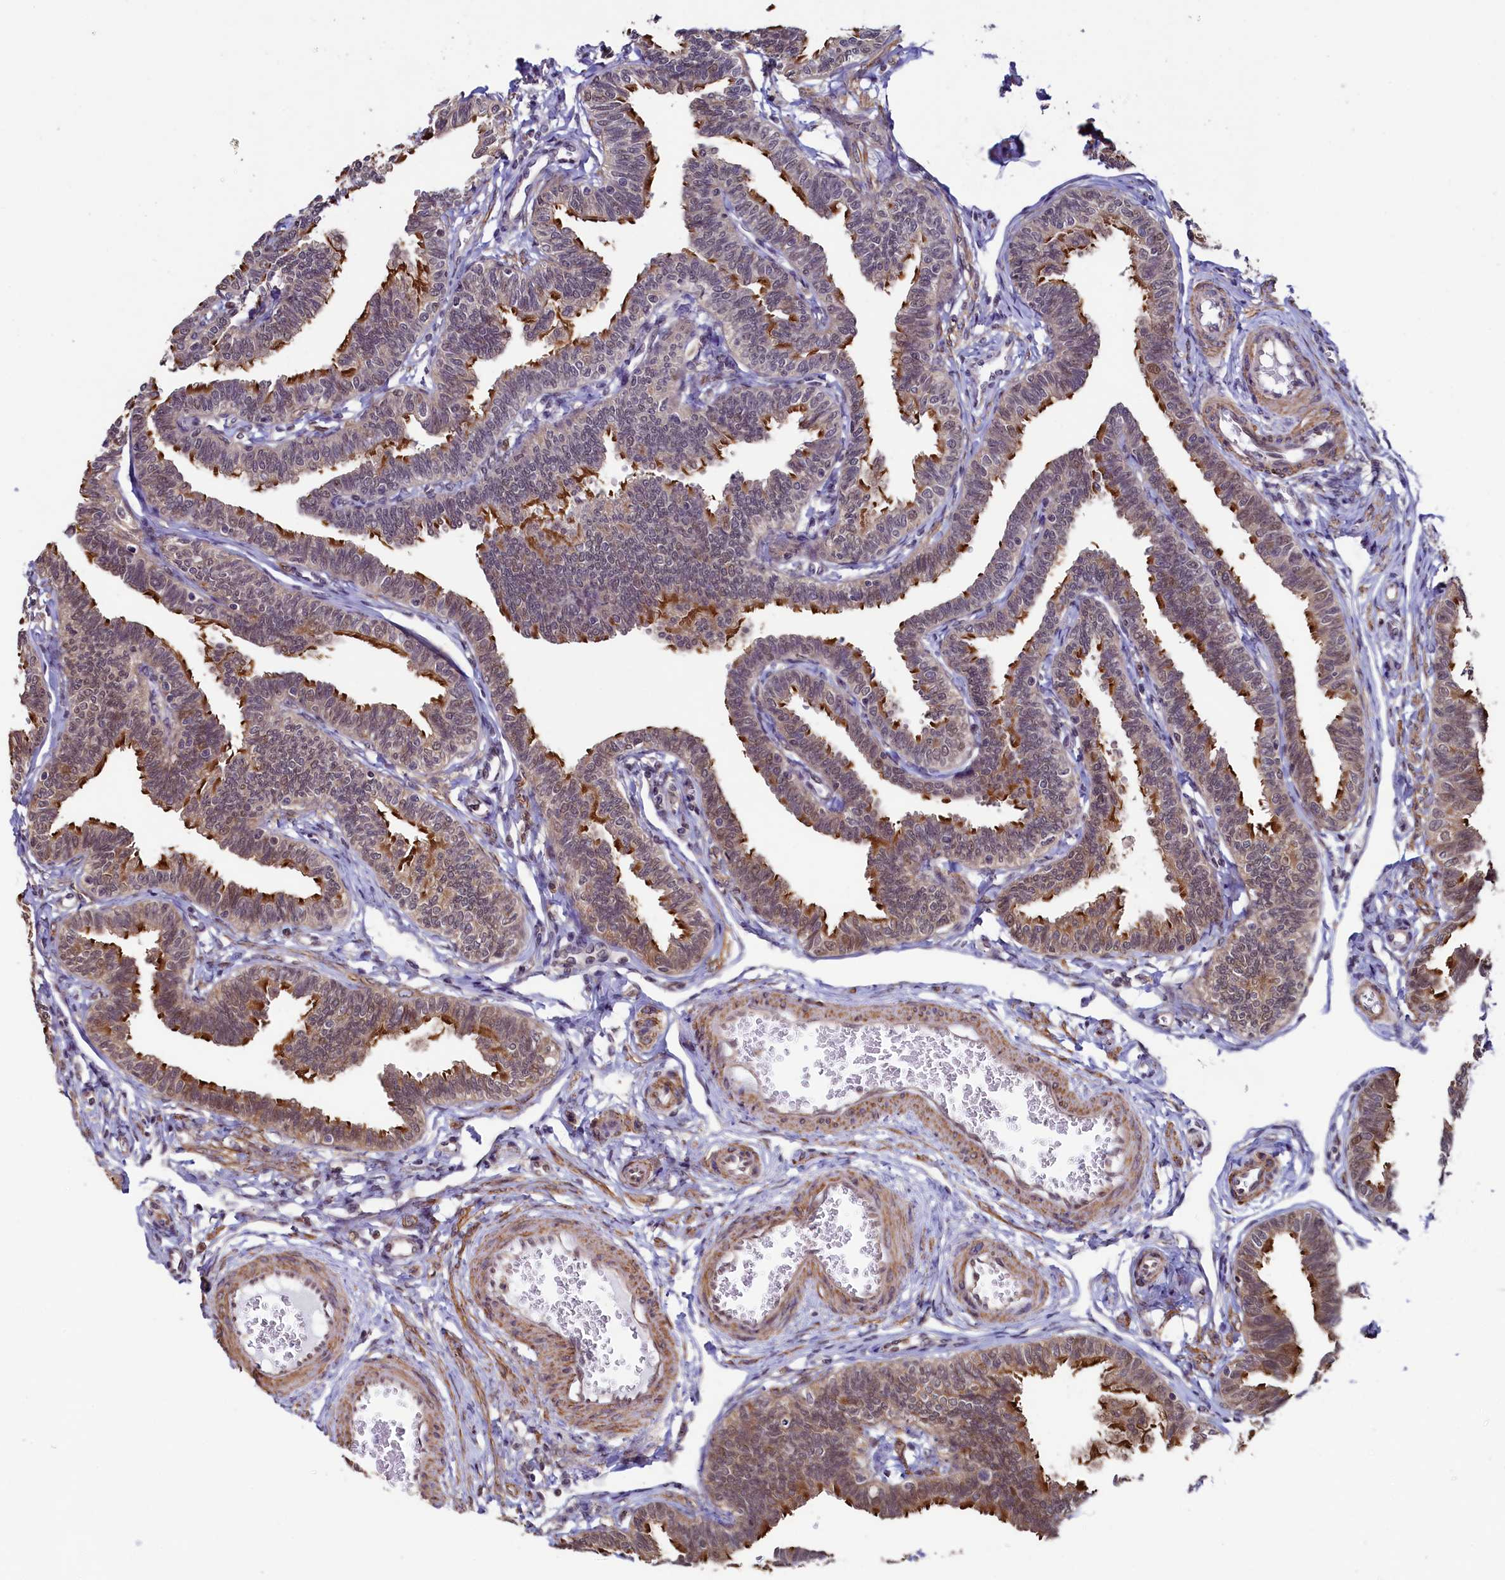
{"staining": {"intensity": "strong", "quantity": "25%-75%", "location": "cytoplasmic/membranous"}, "tissue": "fallopian tube", "cell_type": "Glandular cells", "image_type": "normal", "snomed": [{"axis": "morphology", "description": "Normal tissue, NOS"}, {"axis": "topography", "description": "Fallopian tube"}, {"axis": "topography", "description": "Ovary"}], "caption": "Protein expression analysis of normal human fallopian tube reveals strong cytoplasmic/membranous staining in about 25%-75% of glandular cells. The staining was performed using DAB, with brown indicating positive protein expression. Nuclei are stained blue with hematoxylin.", "gene": "LEO1", "patient": {"sex": "female", "age": 23}}